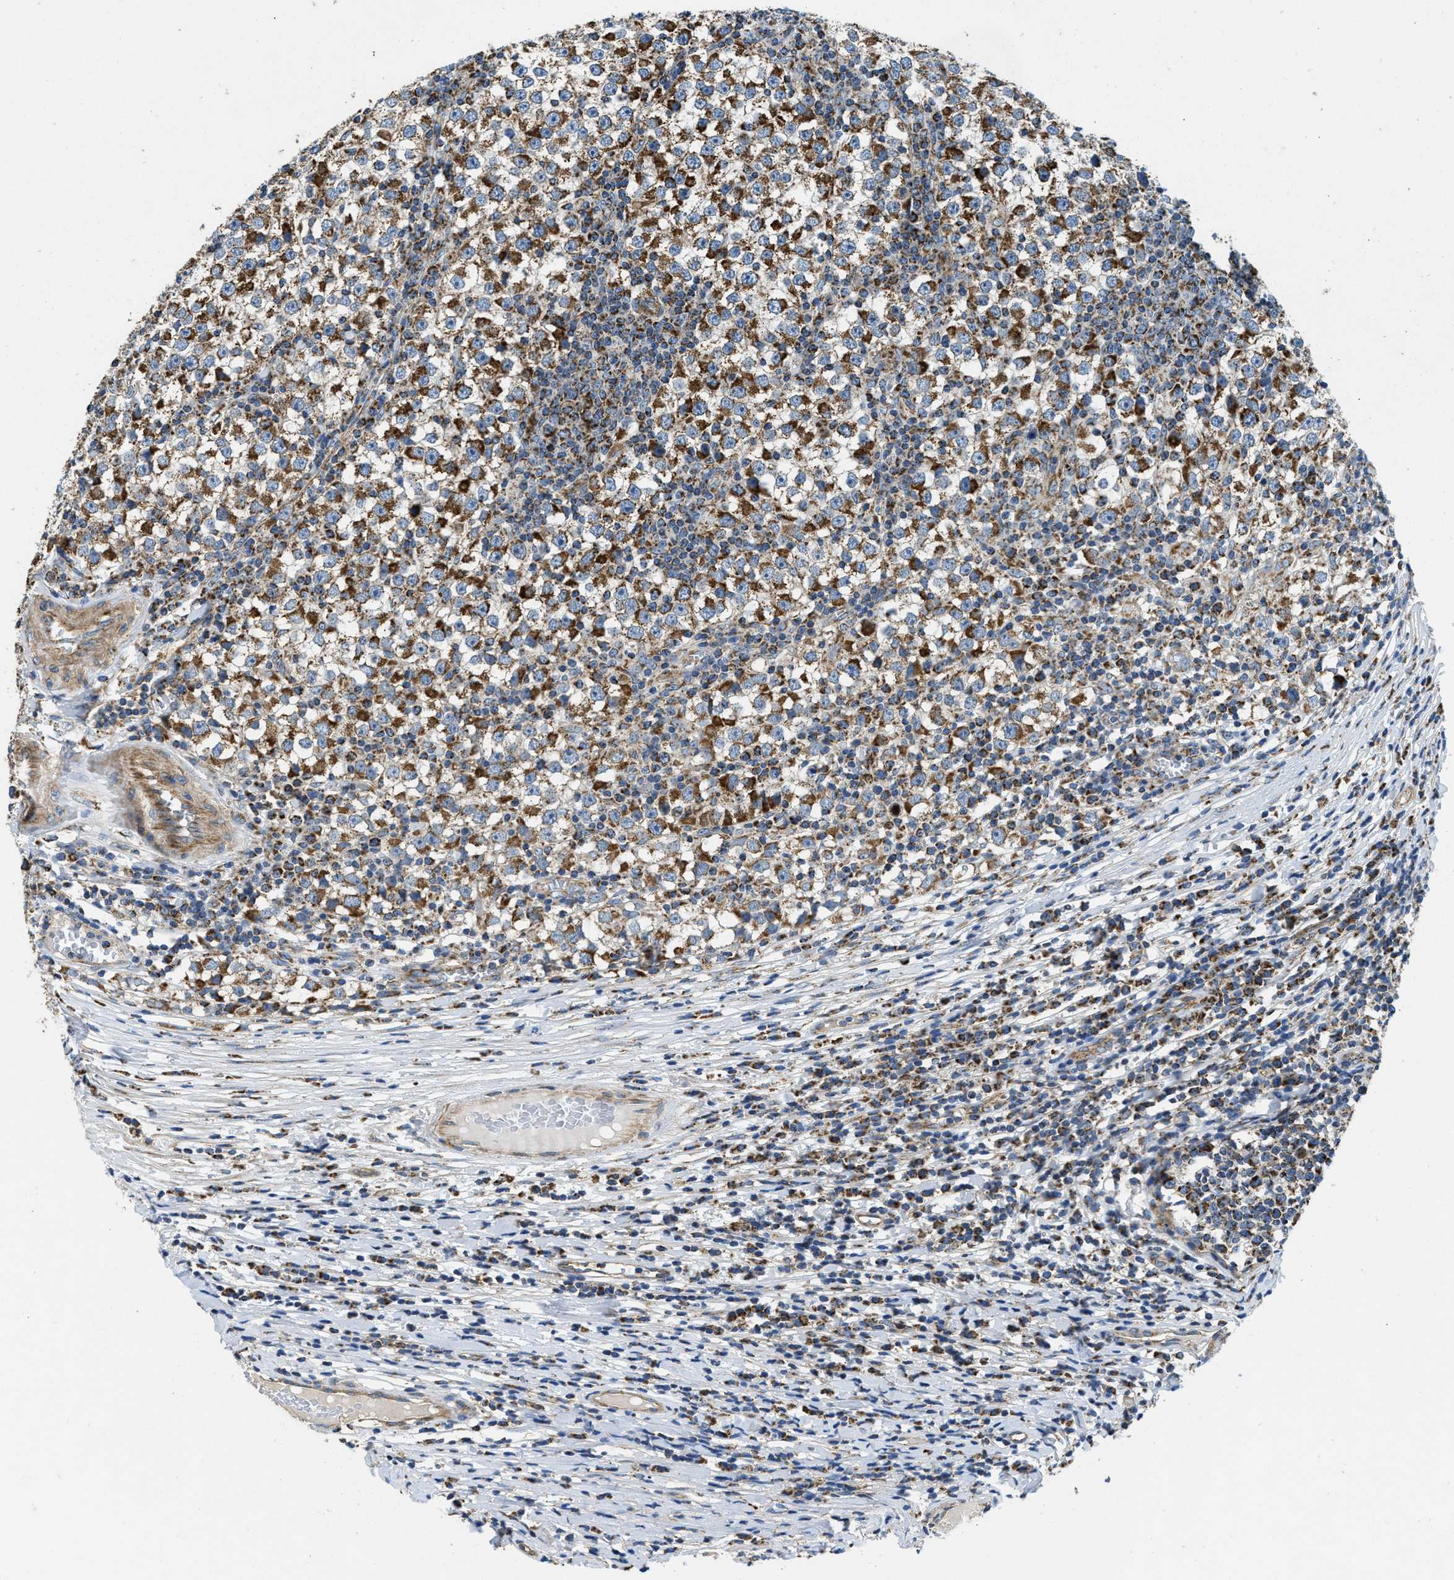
{"staining": {"intensity": "strong", "quantity": "25%-75%", "location": "cytoplasmic/membranous"}, "tissue": "testis cancer", "cell_type": "Tumor cells", "image_type": "cancer", "snomed": [{"axis": "morphology", "description": "Seminoma, NOS"}, {"axis": "topography", "description": "Testis"}], "caption": "A brown stain shows strong cytoplasmic/membranous positivity of a protein in testis seminoma tumor cells.", "gene": "STK33", "patient": {"sex": "male", "age": 65}}